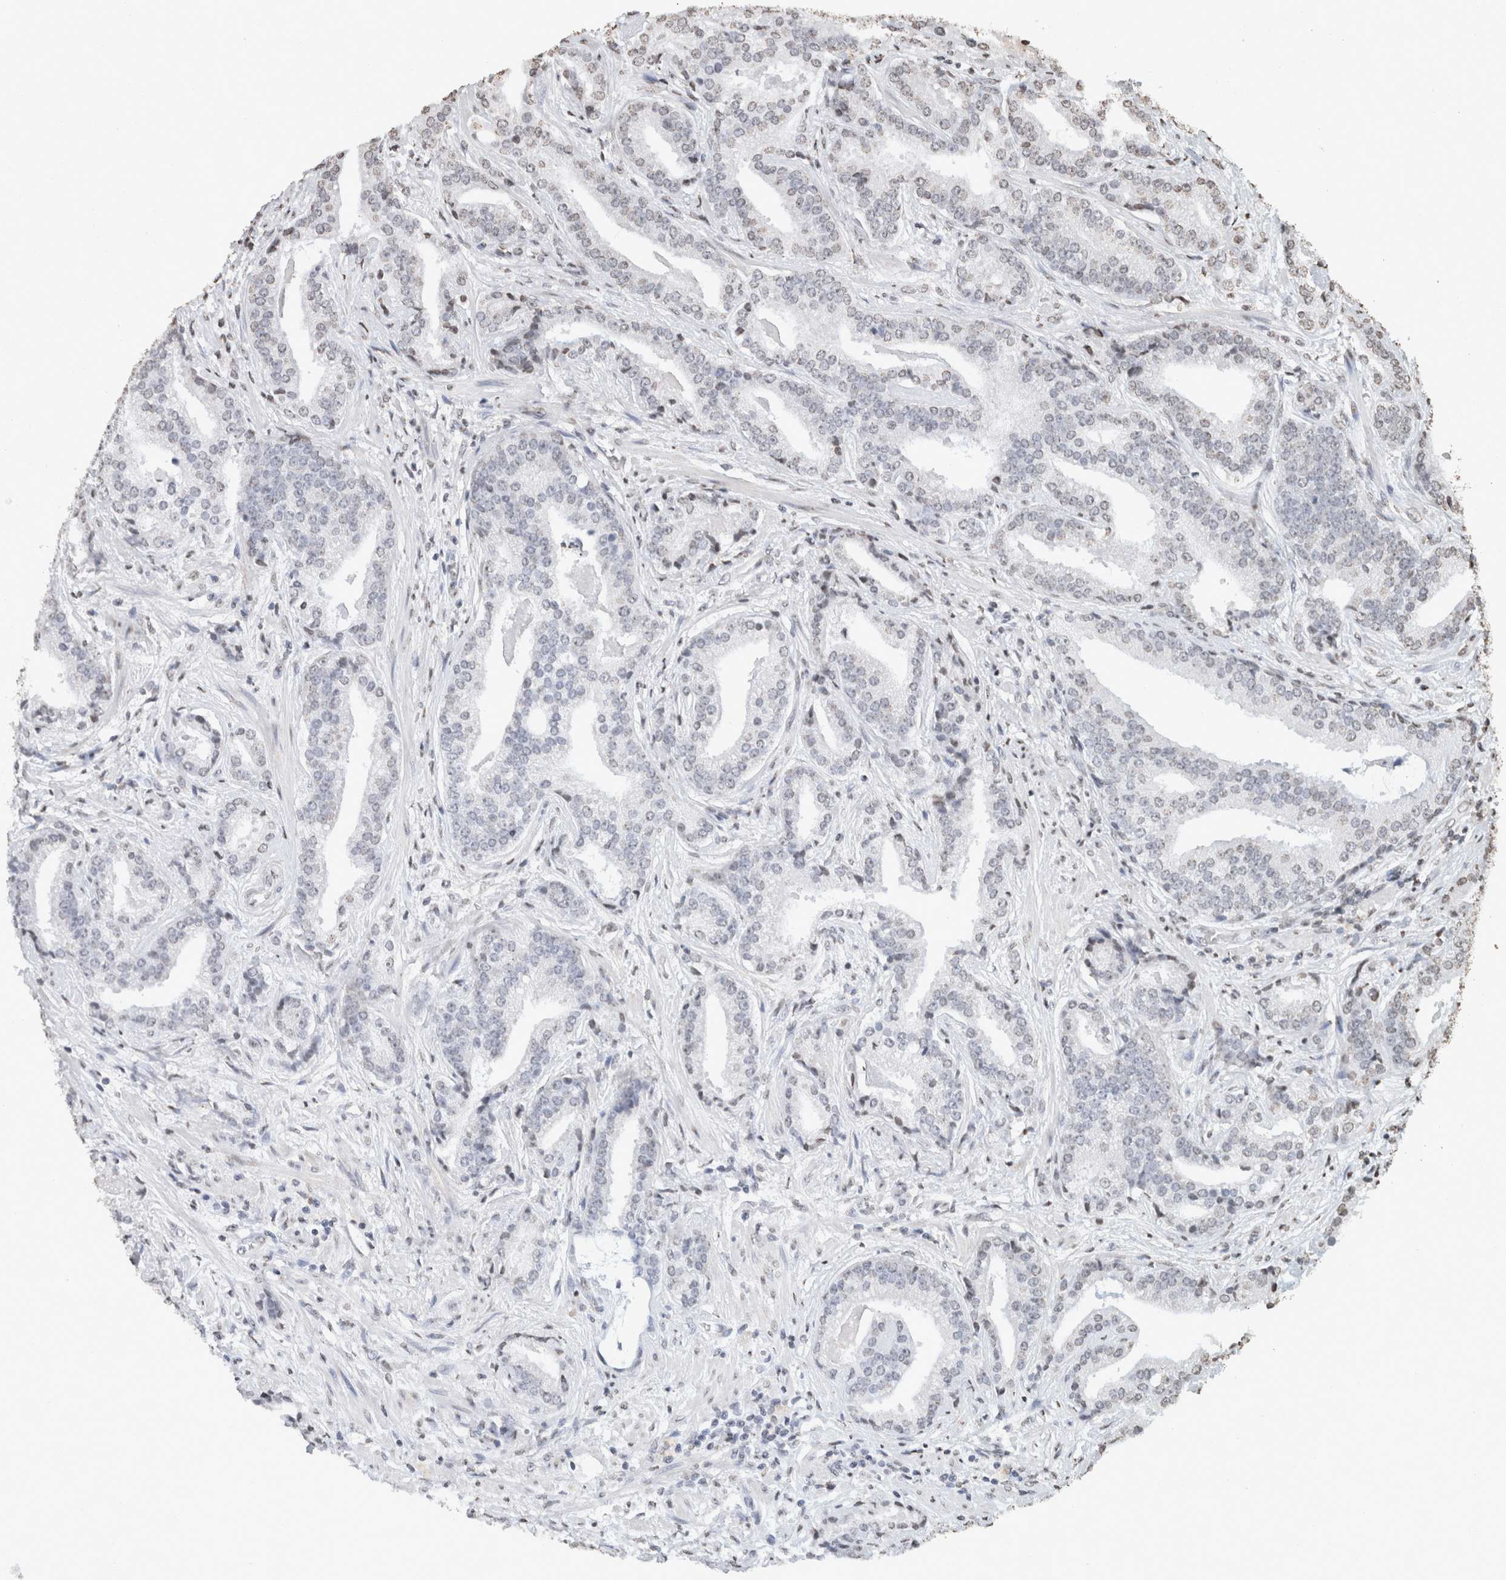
{"staining": {"intensity": "negative", "quantity": "none", "location": "none"}, "tissue": "prostate cancer", "cell_type": "Tumor cells", "image_type": "cancer", "snomed": [{"axis": "morphology", "description": "Adenocarcinoma, Low grade"}, {"axis": "topography", "description": "Prostate"}], "caption": "There is no significant staining in tumor cells of prostate cancer (low-grade adenocarcinoma).", "gene": "CNTN1", "patient": {"sex": "male", "age": 67}}